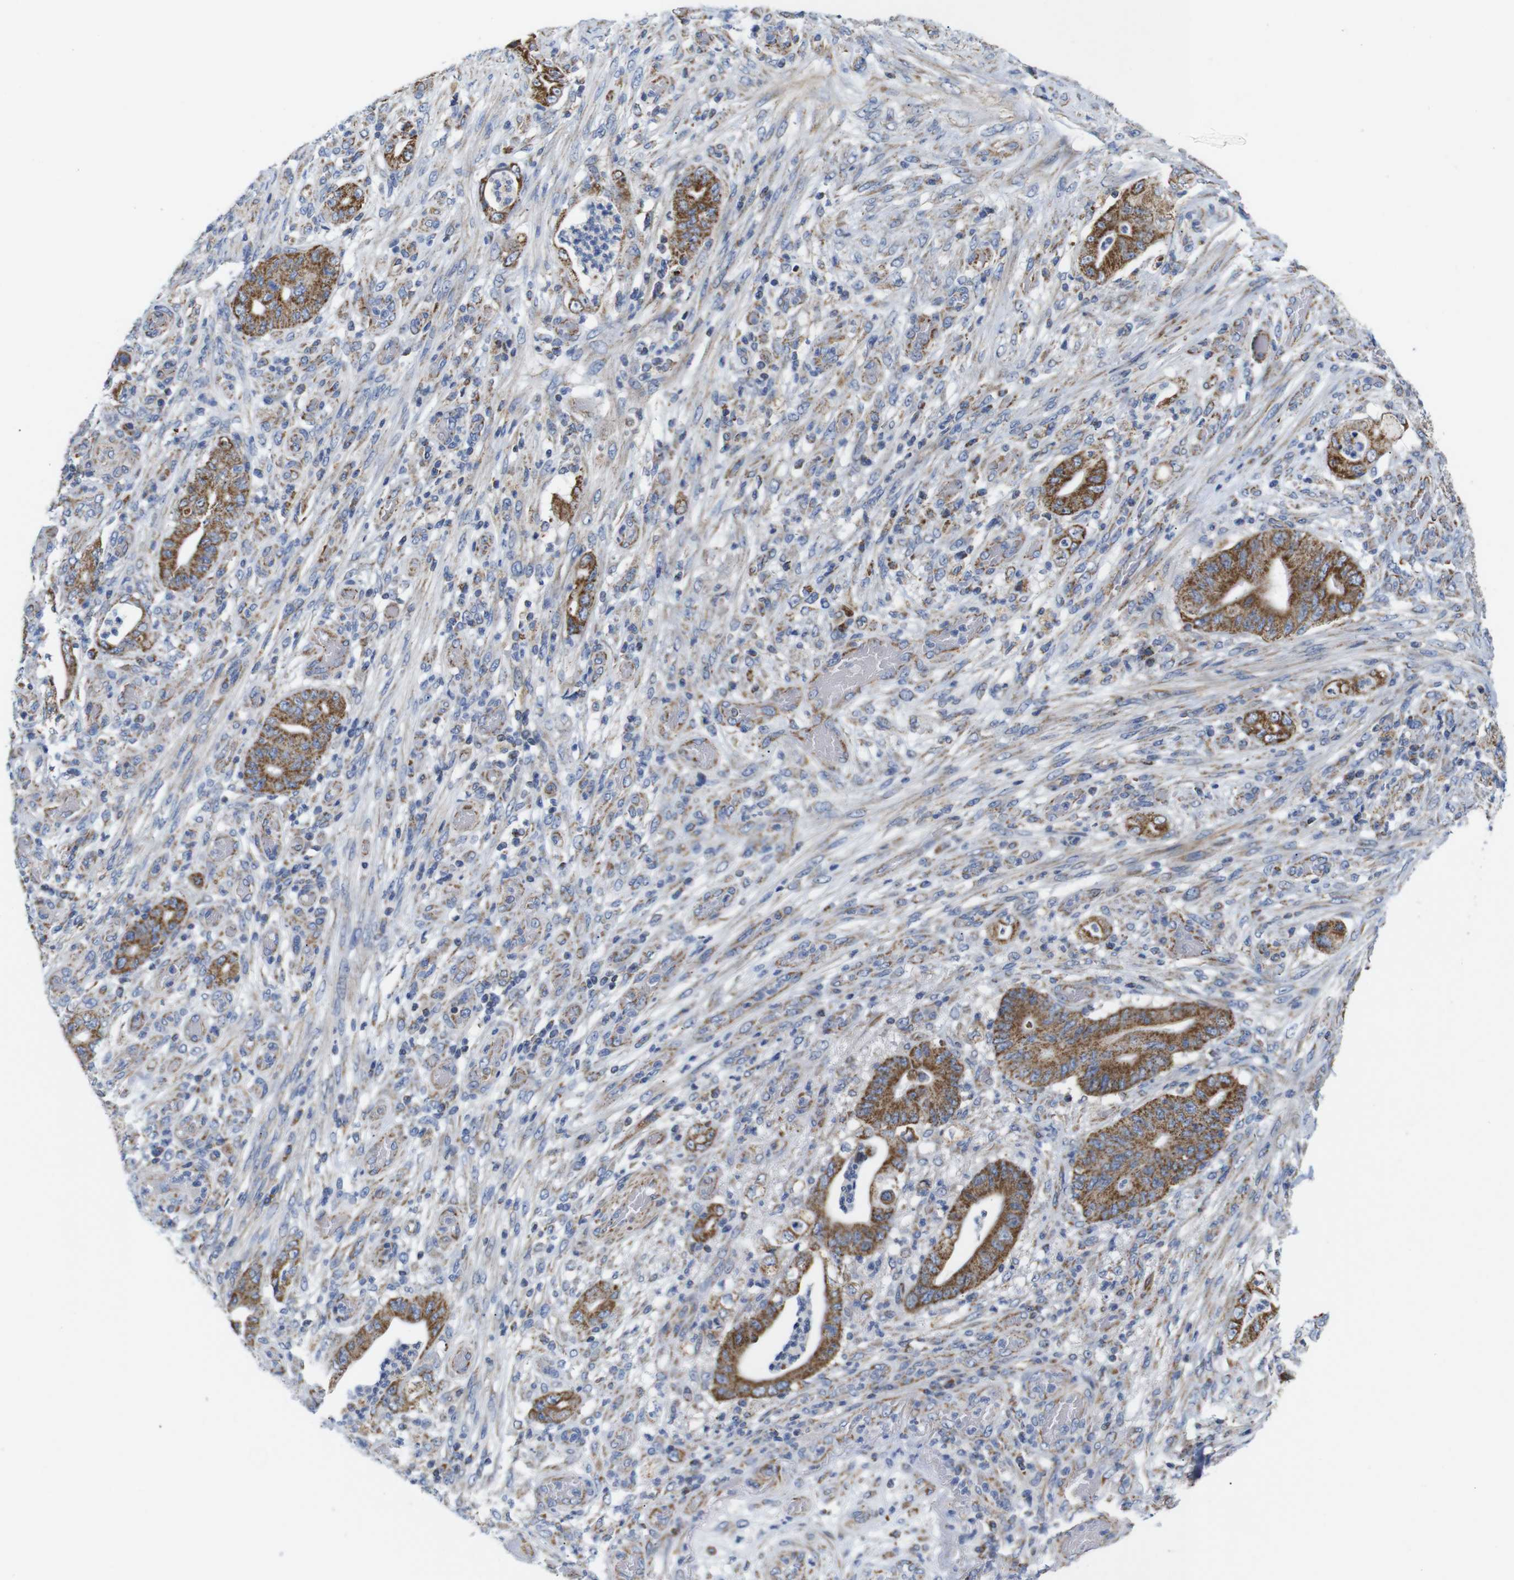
{"staining": {"intensity": "strong", "quantity": ">75%", "location": "cytoplasmic/membranous"}, "tissue": "stomach cancer", "cell_type": "Tumor cells", "image_type": "cancer", "snomed": [{"axis": "morphology", "description": "Adenocarcinoma, NOS"}, {"axis": "topography", "description": "Stomach"}], "caption": "Immunohistochemistry (IHC) (DAB (3,3'-diaminobenzidine)) staining of human stomach adenocarcinoma reveals strong cytoplasmic/membranous protein staining in about >75% of tumor cells.", "gene": "FAM171B", "patient": {"sex": "female", "age": 73}}